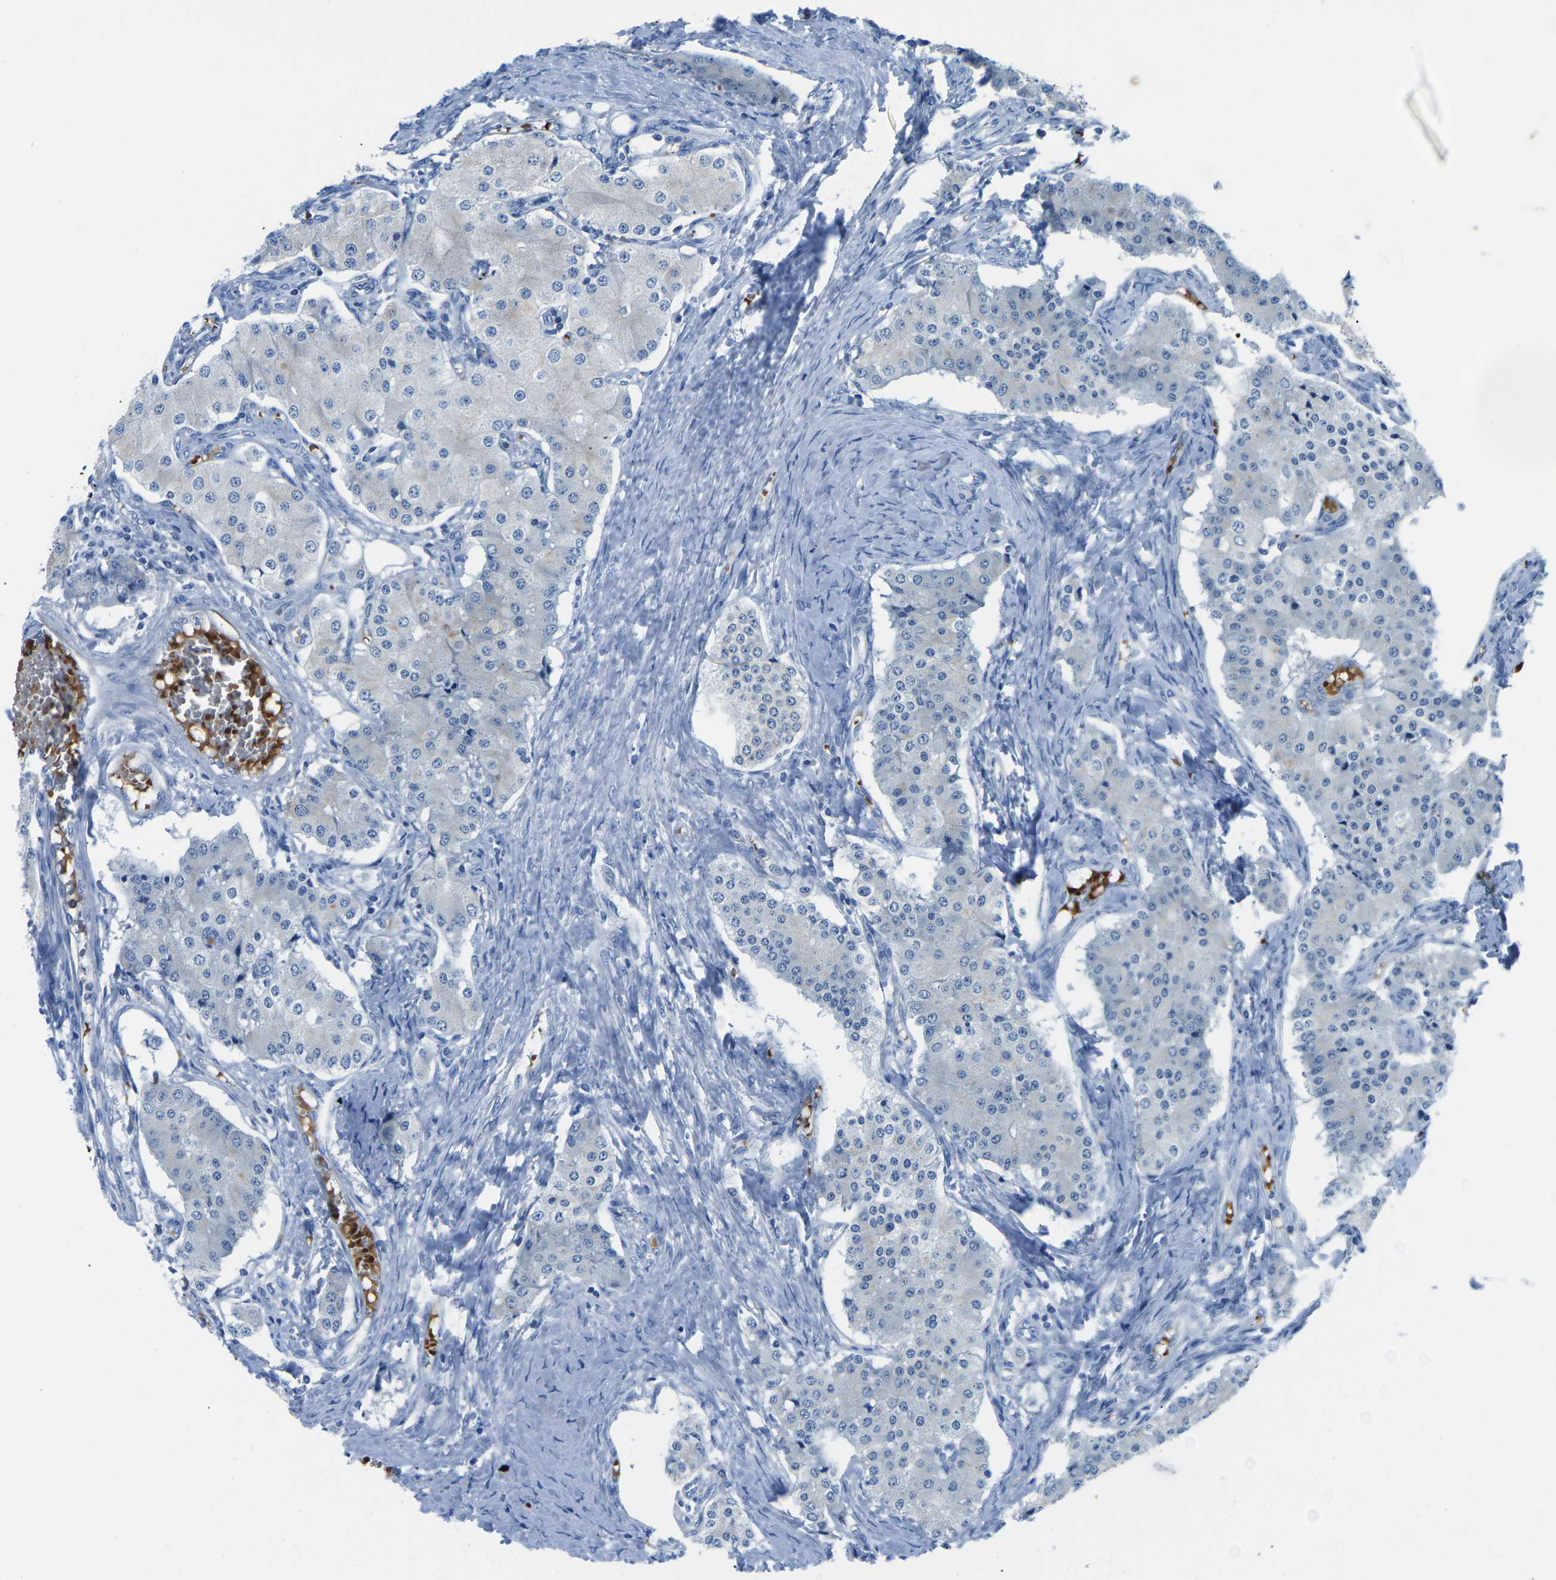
{"staining": {"intensity": "negative", "quantity": "none", "location": "none"}, "tissue": "carcinoid", "cell_type": "Tumor cells", "image_type": "cancer", "snomed": [{"axis": "morphology", "description": "Carcinoid, malignant, NOS"}, {"axis": "topography", "description": "Colon"}], "caption": "High power microscopy micrograph of an immunohistochemistry micrograph of carcinoid, revealing no significant expression in tumor cells. (IHC, brightfield microscopy, high magnification).", "gene": "TM6SF1", "patient": {"sex": "female", "age": 52}}